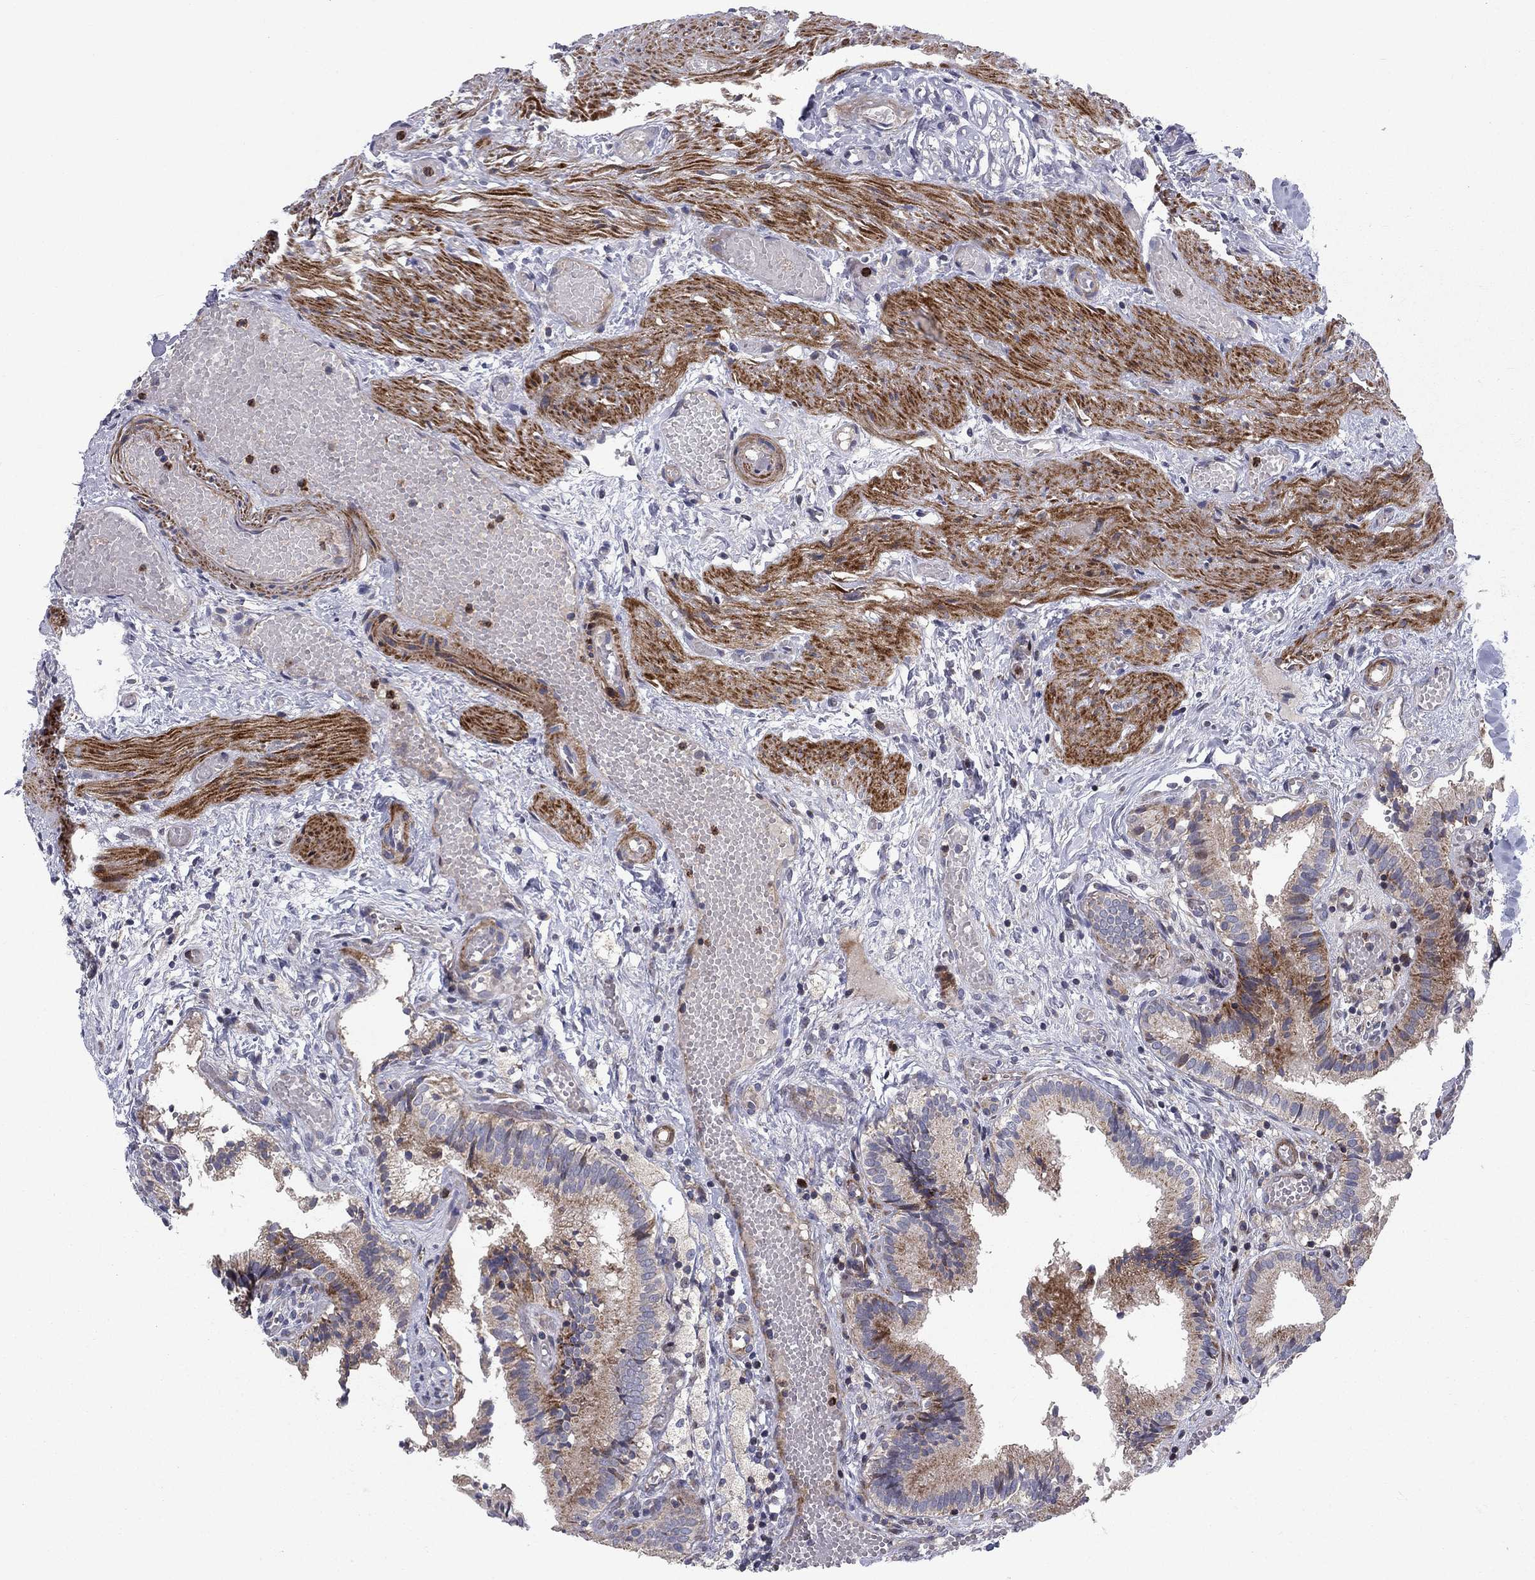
{"staining": {"intensity": "moderate", "quantity": "<25%", "location": "cytoplasmic/membranous"}, "tissue": "gallbladder", "cell_type": "Glandular cells", "image_type": "normal", "snomed": [{"axis": "morphology", "description": "Normal tissue, NOS"}, {"axis": "topography", "description": "Gallbladder"}], "caption": "Immunohistochemistry photomicrograph of unremarkable gallbladder stained for a protein (brown), which reveals low levels of moderate cytoplasmic/membranous positivity in approximately <25% of glandular cells.", "gene": "MIOS", "patient": {"sex": "female", "age": 24}}